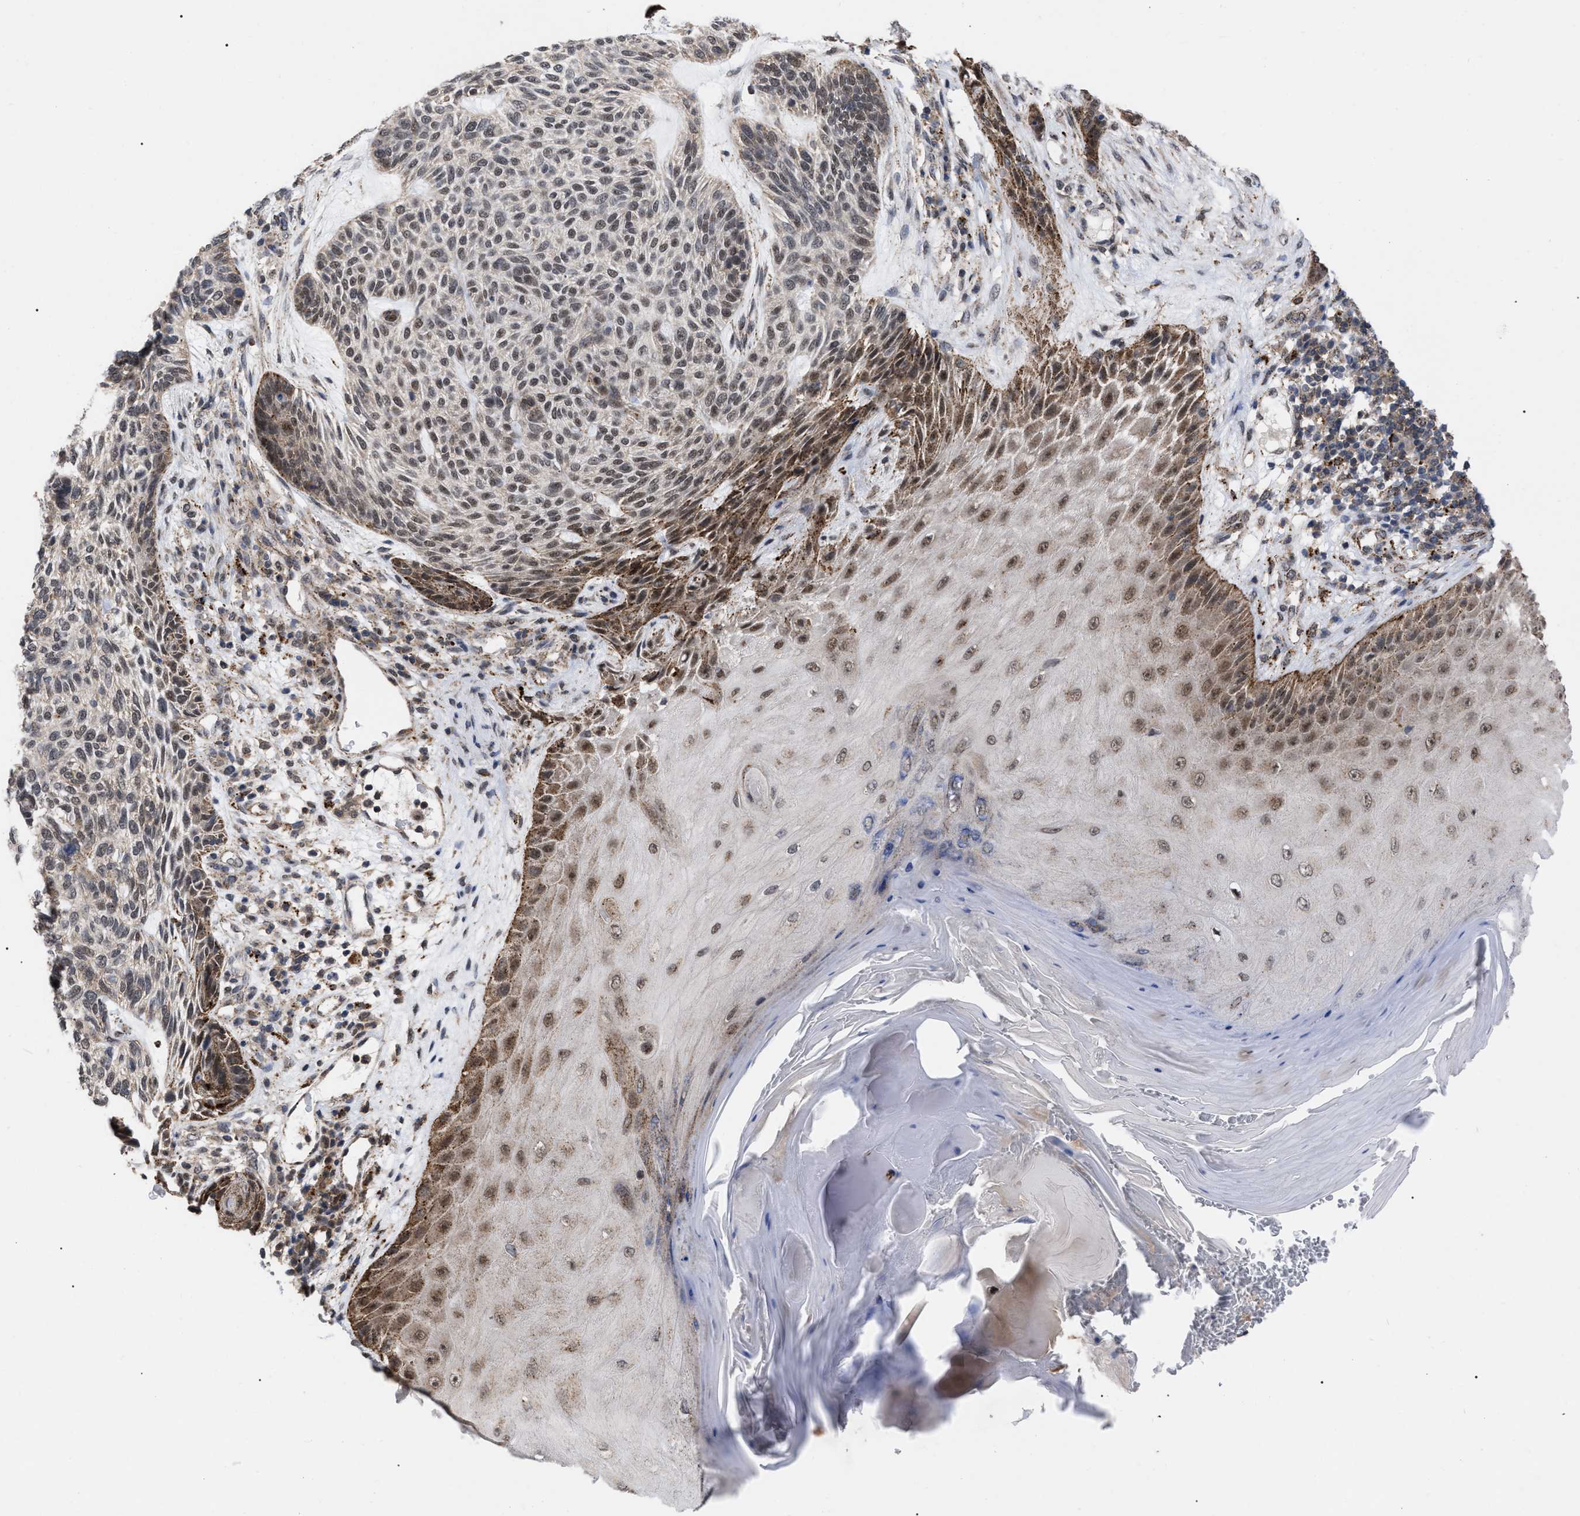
{"staining": {"intensity": "moderate", "quantity": "25%-75%", "location": "cytoplasmic/membranous,nuclear"}, "tissue": "skin cancer", "cell_type": "Tumor cells", "image_type": "cancer", "snomed": [{"axis": "morphology", "description": "Basal cell carcinoma"}, {"axis": "topography", "description": "Skin"}], "caption": "Approximately 25%-75% of tumor cells in human basal cell carcinoma (skin) show moderate cytoplasmic/membranous and nuclear protein expression as visualized by brown immunohistochemical staining.", "gene": "UPF1", "patient": {"sex": "male", "age": 55}}